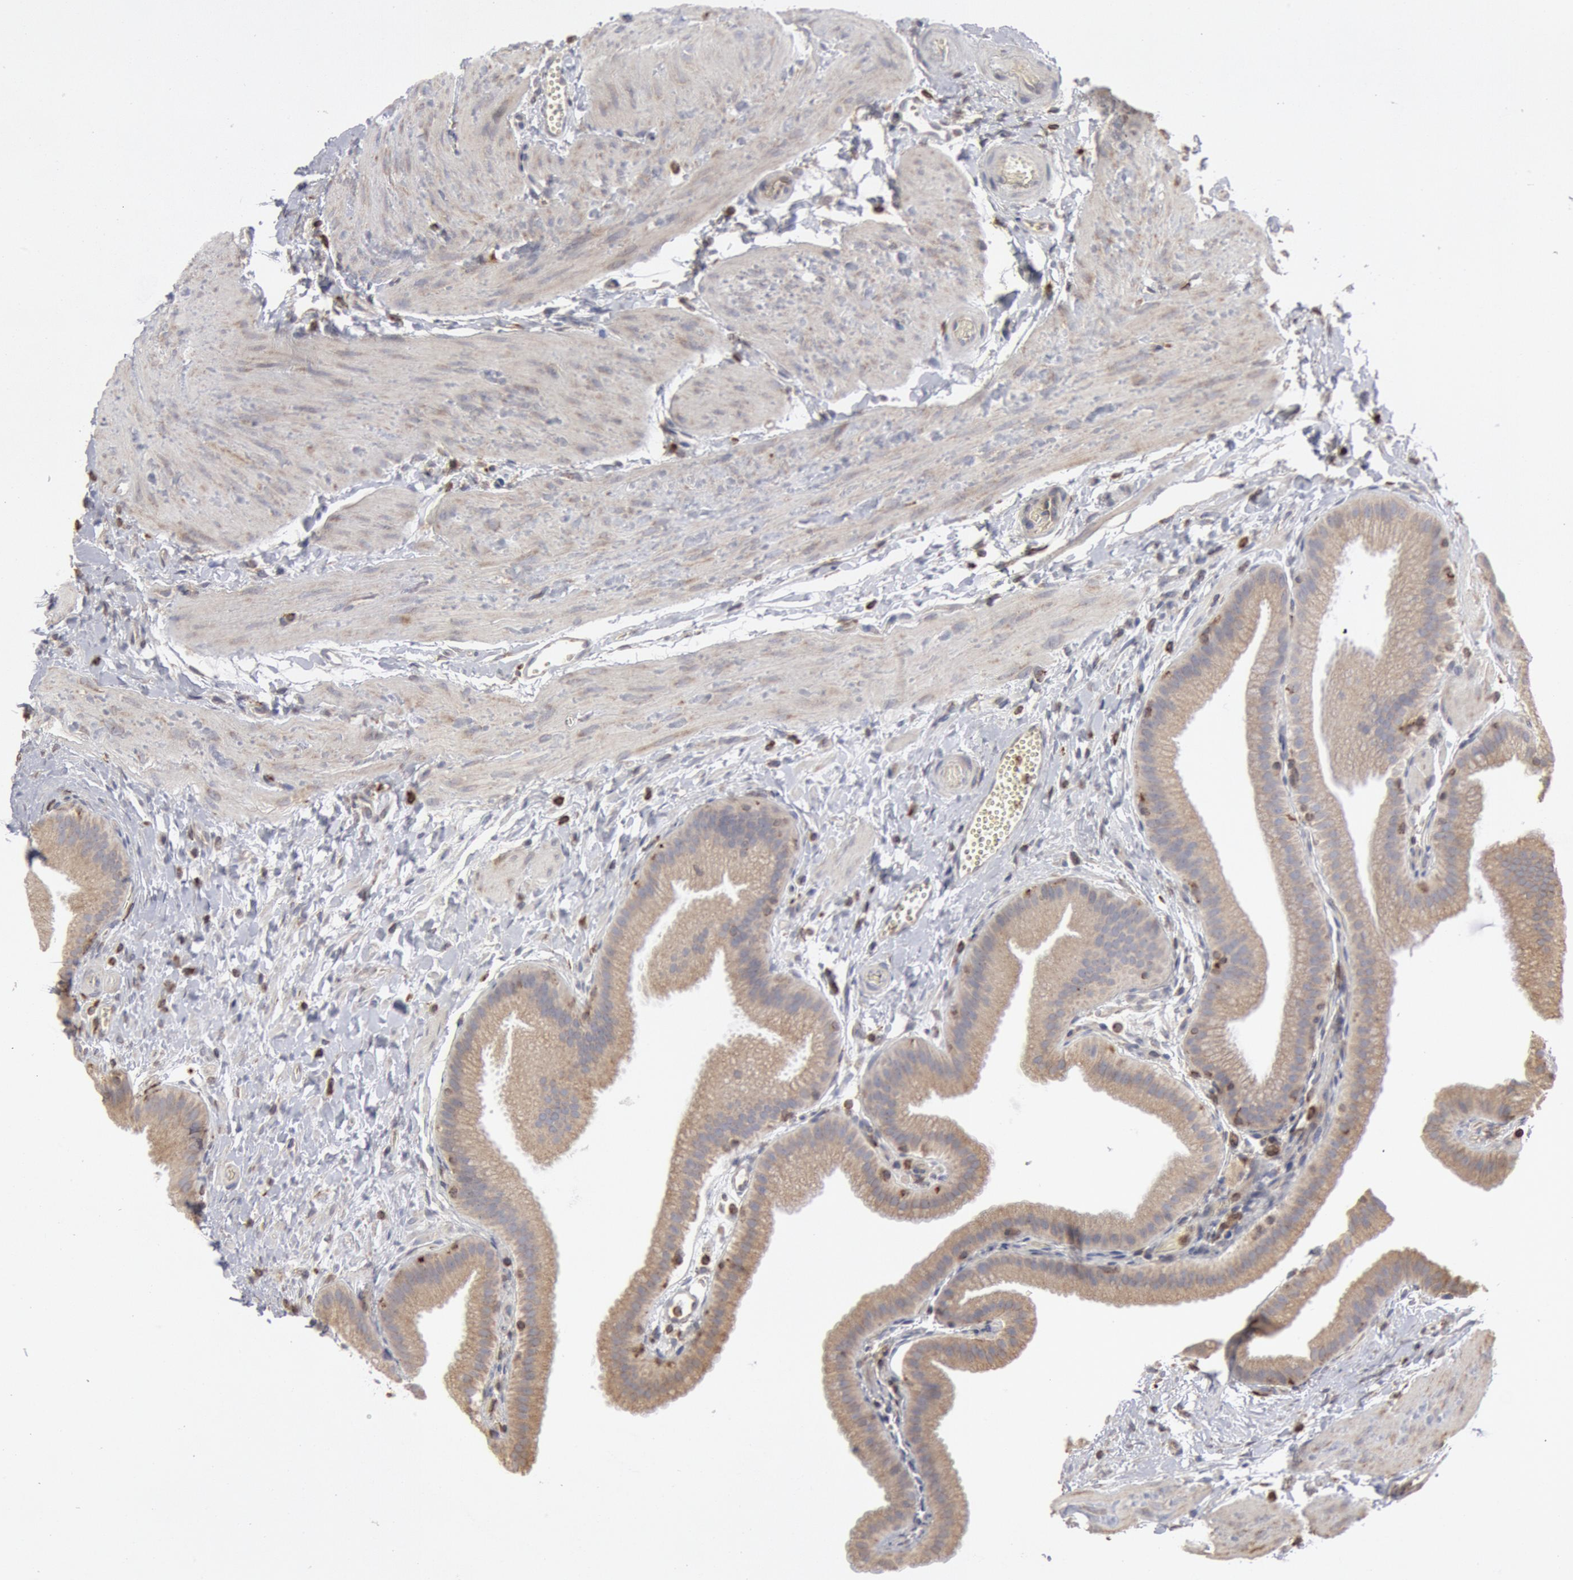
{"staining": {"intensity": "weak", "quantity": ">75%", "location": "cytoplasmic/membranous"}, "tissue": "gallbladder", "cell_type": "Glandular cells", "image_type": "normal", "snomed": [{"axis": "morphology", "description": "Normal tissue, NOS"}, {"axis": "topography", "description": "Gallbladder"}], "caption": "Protein staining exhibits weak cytoplasmic/membranous staining in about >75% of glandular cells in normal gallbladder. (Stains: DAB (3,3'-diaminobenzidine) in brown, nuclei in blue, Microscopy: brightfield microscopy at high magnification).", "gene": "OSBPL8", "patient": {"sex": "female", "age": 63}}